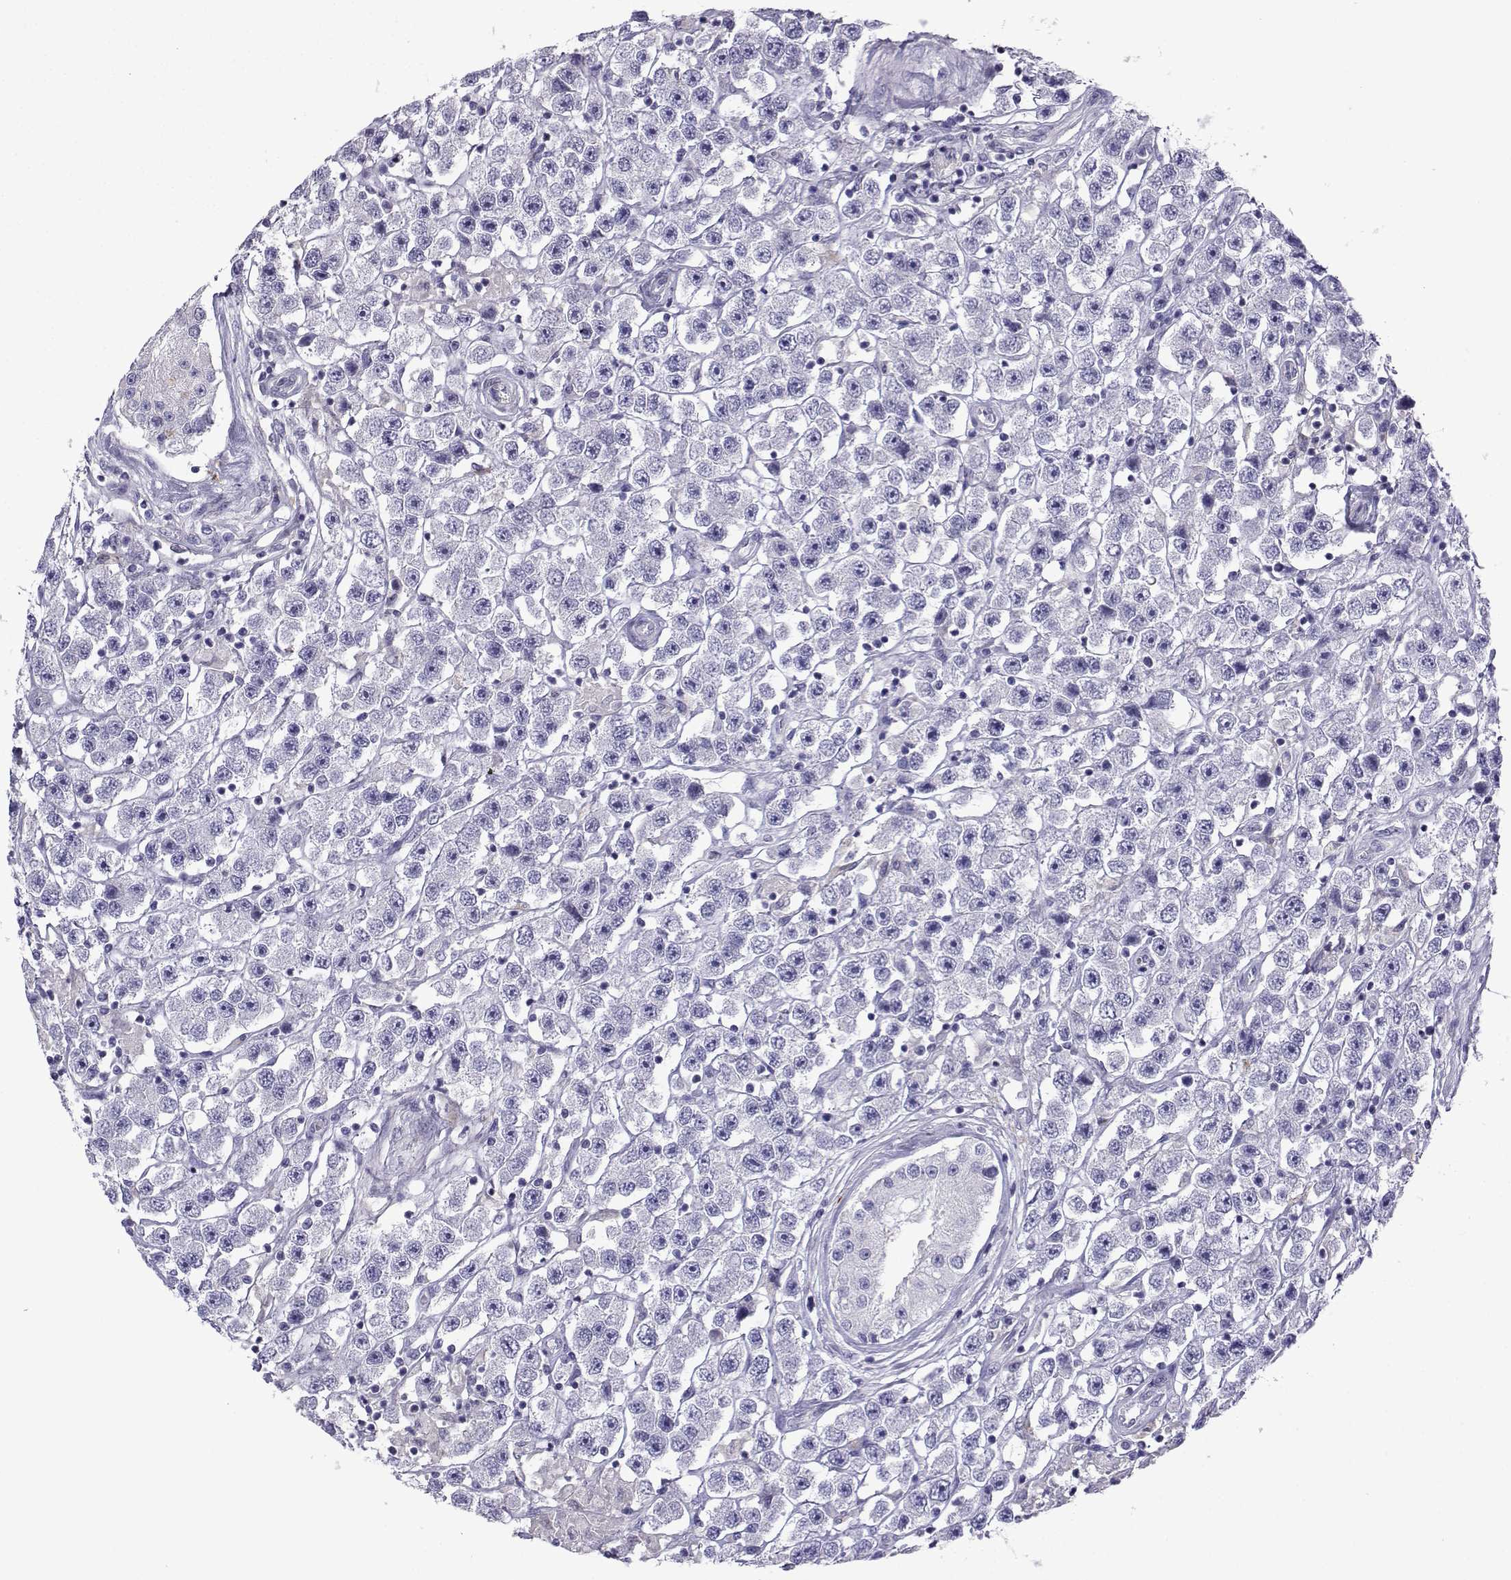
{"staining": {"intensity": "negative", "quantity": "none", "location": "none"}, "tissue": "testis cancer", "cell_type": "Tumor cells", "image_type": "cancer", "snomed": [{"axis": "morphology", "description": "Seminoma, NOS"}, {"axis": "topography", "description": "Testis"}], "caption": "DAB immunohistochemical staining of human testis cancer demonstrates no significant expression in tumor cells. (Brightfield microscopy of DAB immunohistochemistry (IHC) at high magnification).", "gene": "CFAP70", "patient": {"sex": "male", "age": 45}}